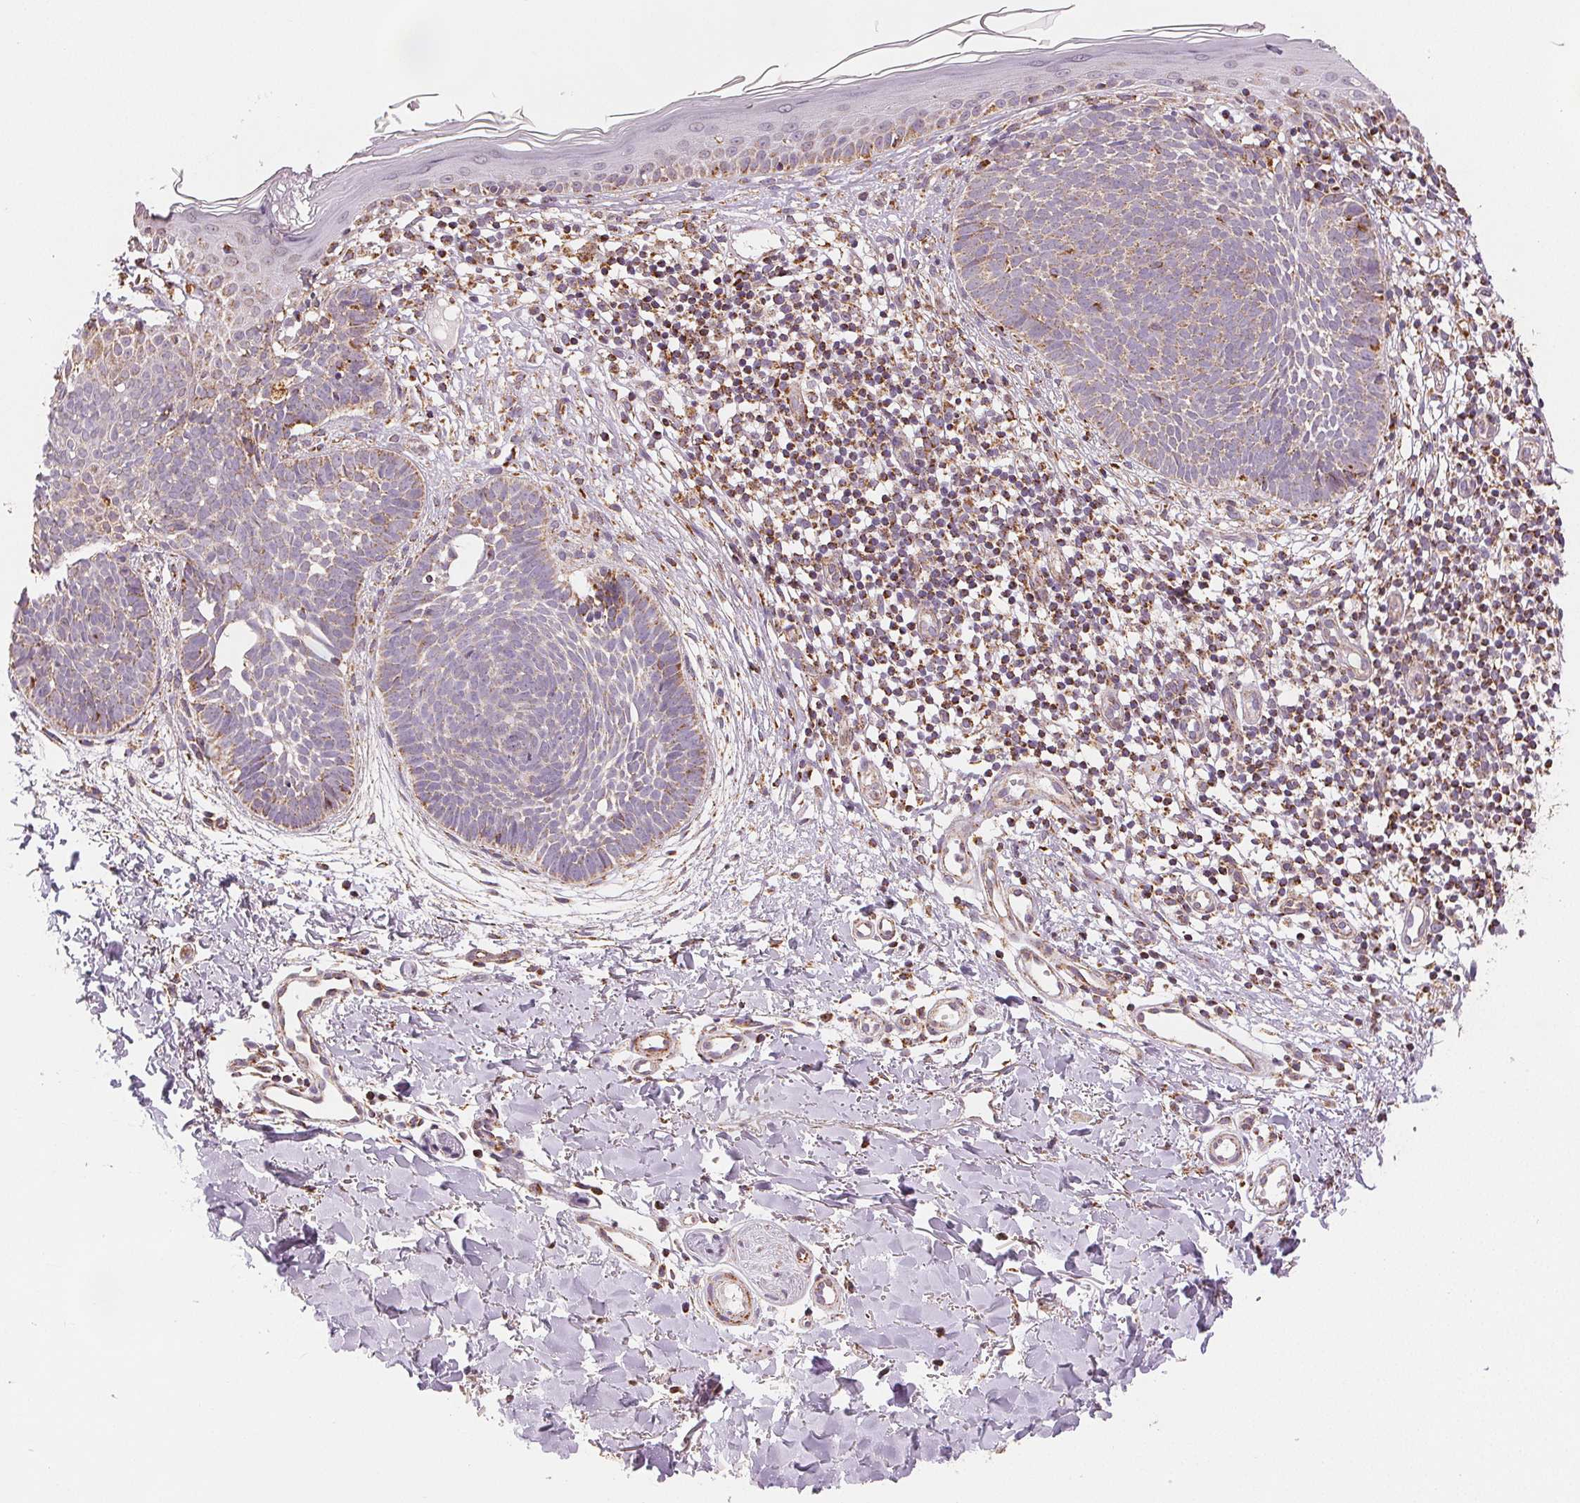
{"staining": {"intensity": "moderate", "quantity": "<25%", "location": "cytoplasmic/membranous"}, "tissue": "skin cancer", "cell_type": "Tumor cells", "image_type": "cancer", "snomed": [{"axis": "morphology", "description": "Basal cell carcinoma"}, {"axis": "topography", "description": "Skin"}], "caption": "A high-resolution histopathology image shows immunohistochemistry staining of skin cancer (basal cell carcinoma), which reveals moderate cytoplasmic/membranous staining in approximately <25% of tumor cells. The staining is performed using DAB (3,3'-diaminobenzidine) brown chromogen to label protein expression. The nuclei are counter-stained blue using hematoxylin.", "gene": "SDHB", "patient": {"sex": "female", "age": 51}}